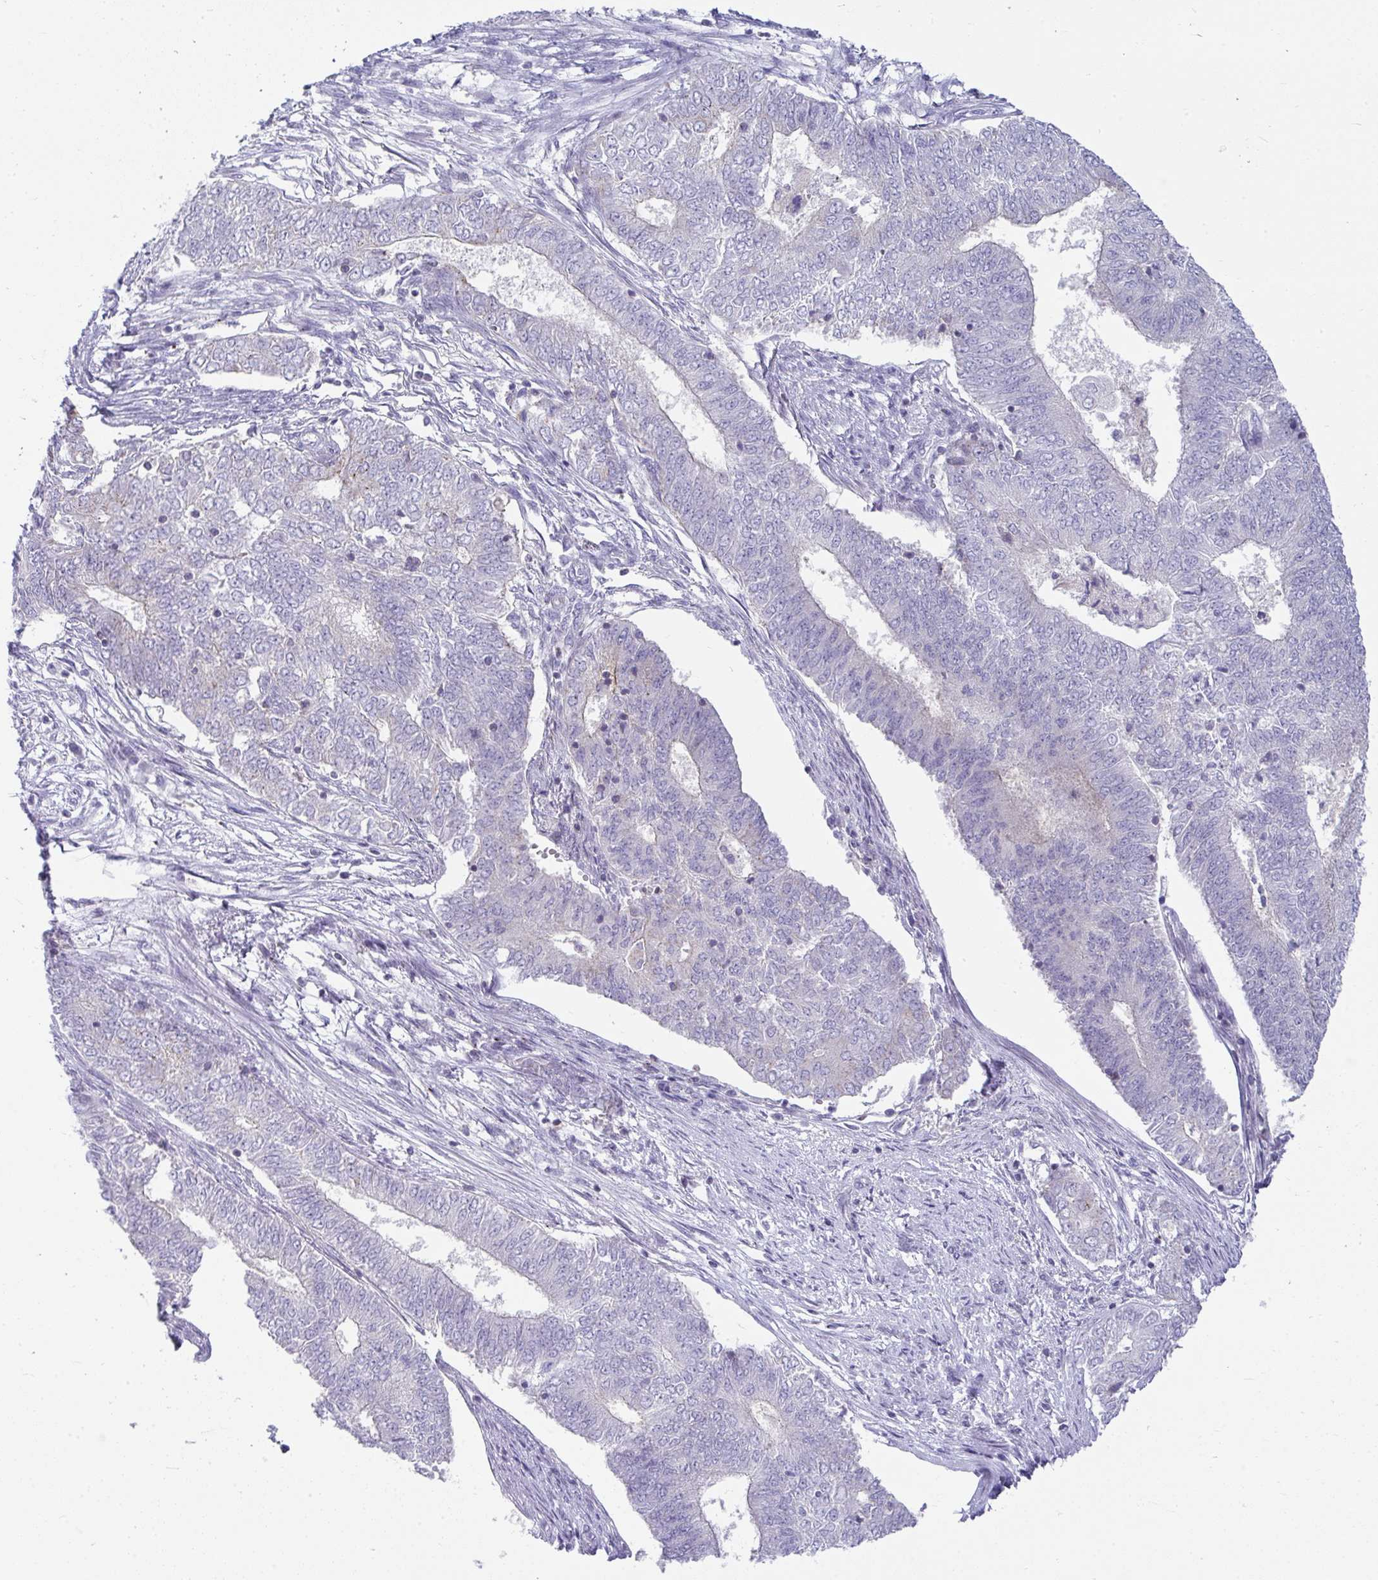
{"staining": {"intensity": "negative", "quantity": "none", "location": "none"}, "tissue": "endometrial cancer", "cell_type": "Tumor cells", "image_type": "cancer", "snomed": [{"axis": "morphology", "description": "Adenocarcinoma, NOS"}, {"axis": "topography", "description": "Endometrium"}], "caption": "Tumor cells are negative for protein expression in human endometrial cancer.", "gene": "VPS4B", "patient": {"sex": "female", "age": 62}}